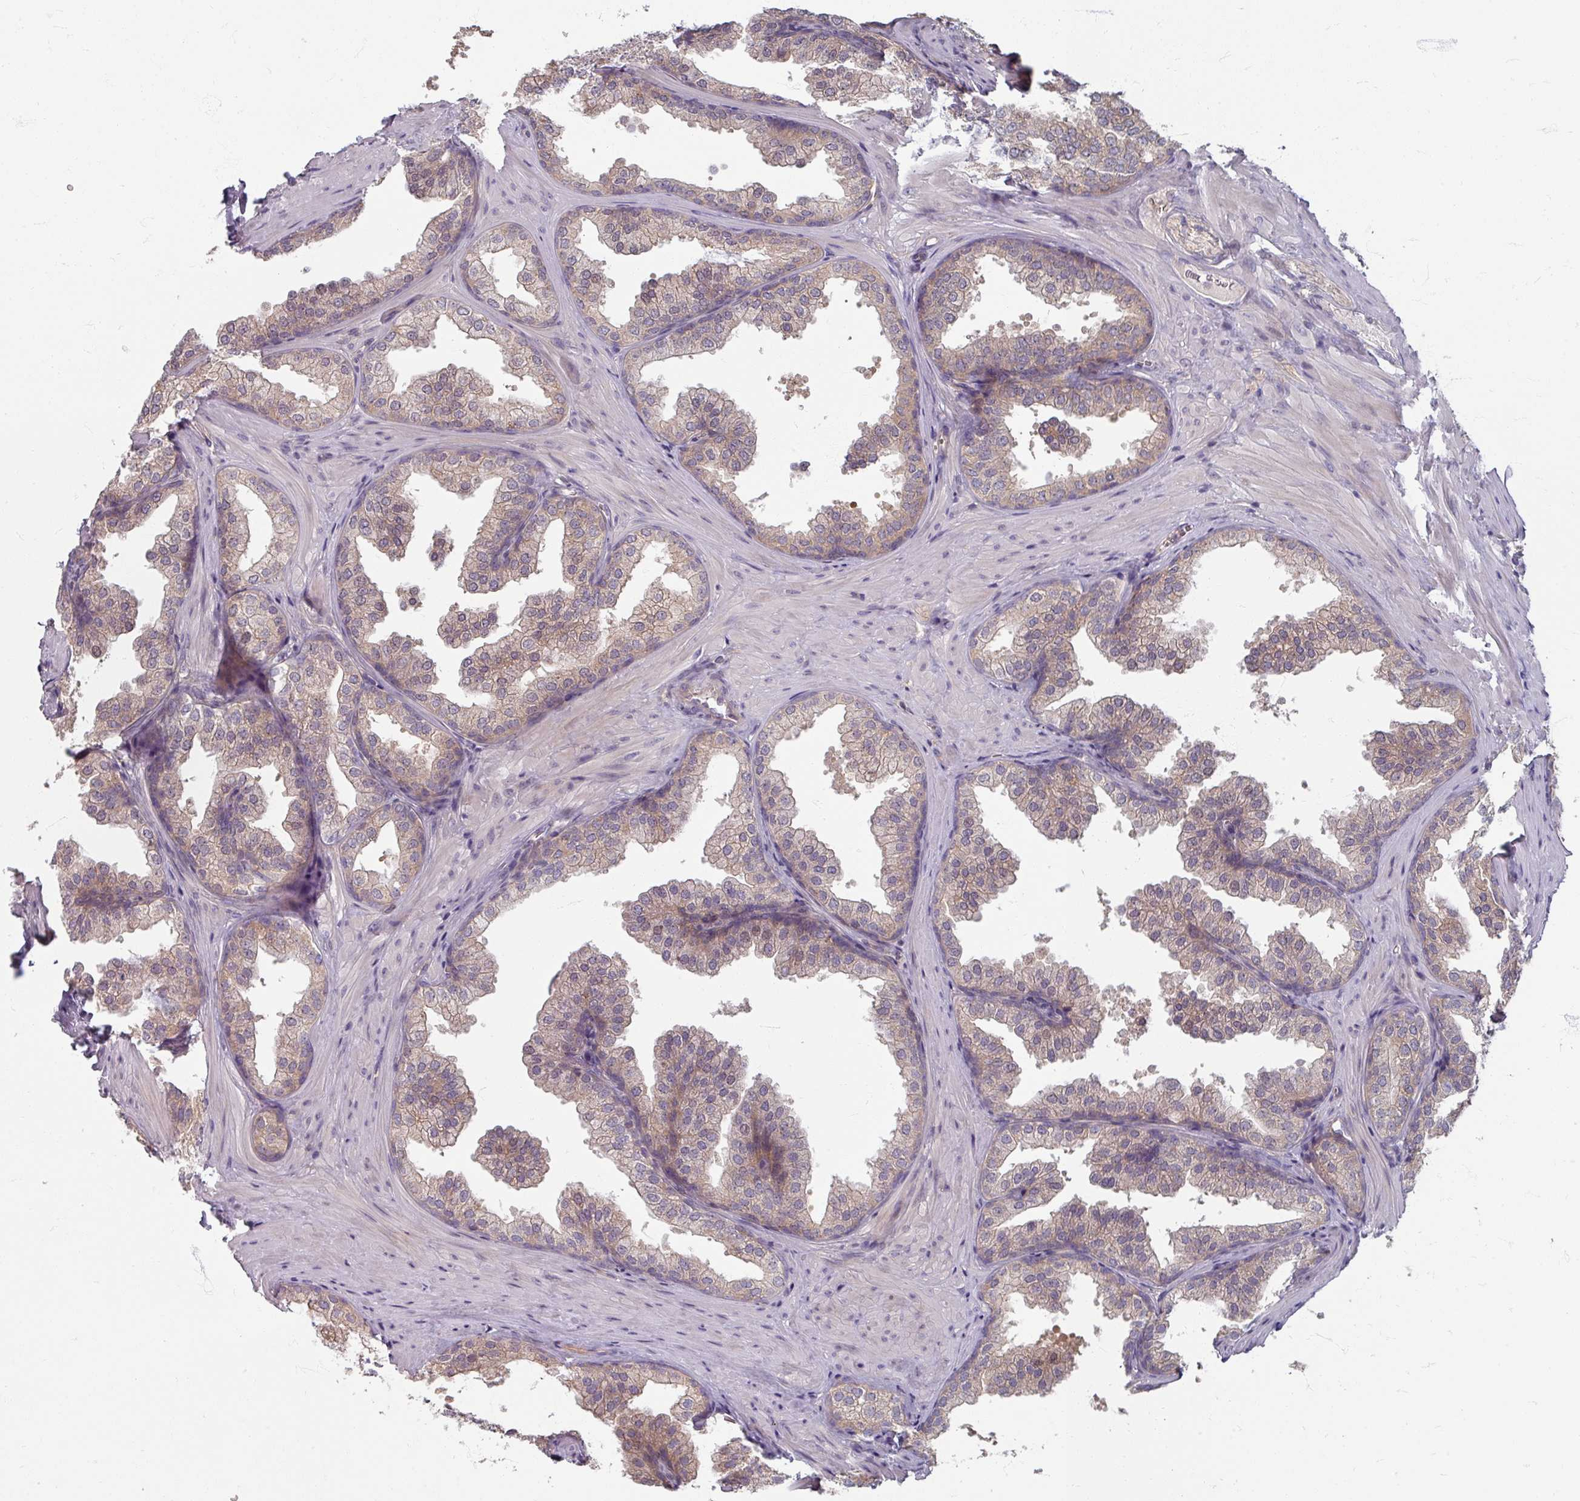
{"staining": {"intensity": "weak", "quantity": ">75%", "location": "cytoplasmic/membranous"}, "tissue": "prostate", "cell_type": "Glandular cells", "image_type": "normal", "snomed": [{"axis": "morphology", "description": "Normal tissue, NOS"}, {"axis": "topography", "description": "Prostate"}], "caption": "Unremarkable prostate demonstrates weak cytoplasmic/membranous positivity in approximately >75% of glandular cells, visualized by immunohistochemistry.", "gene": "STAM", "patient": {"sex": "male", "age": 37}}